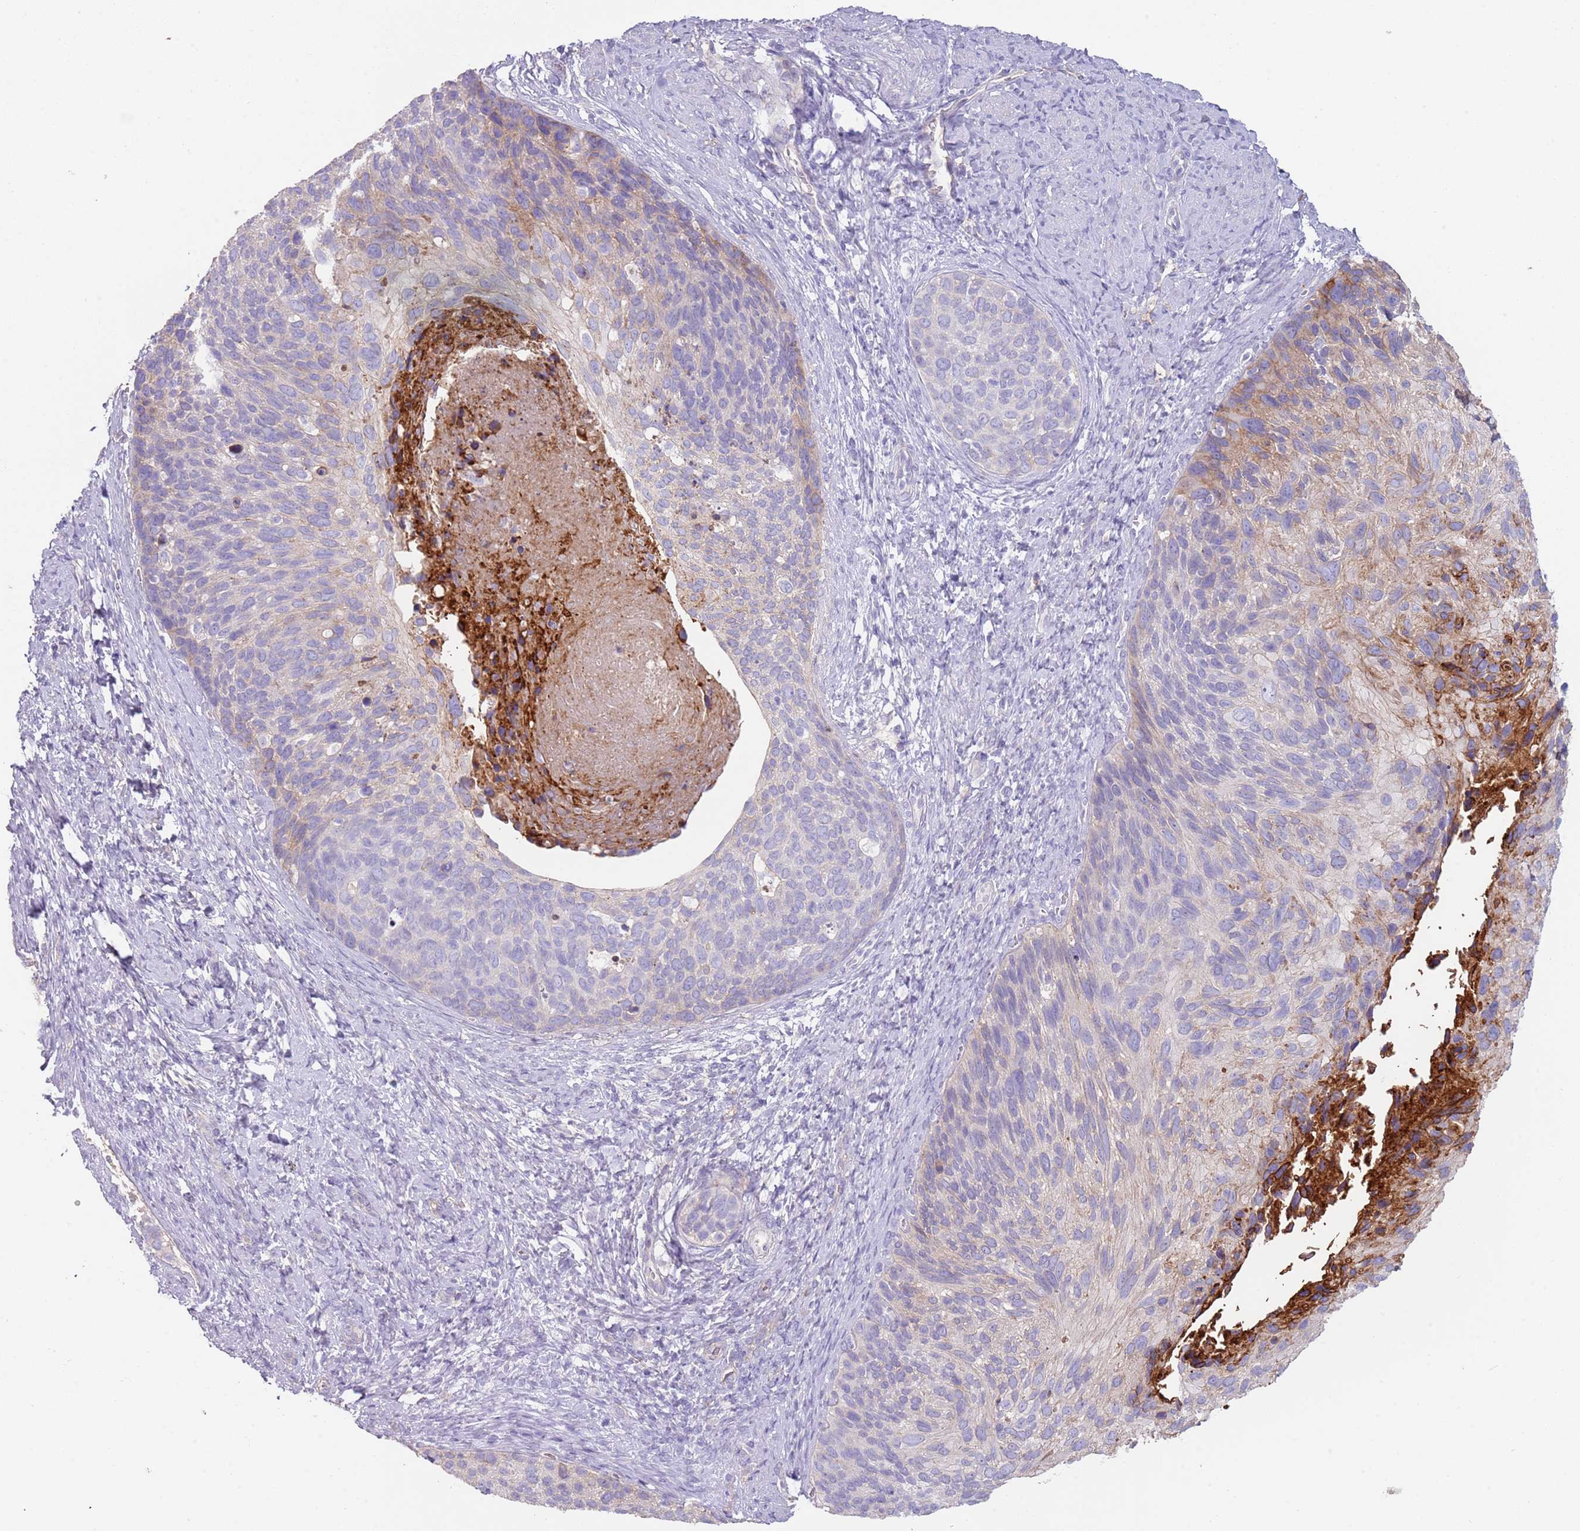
{"staining": {"intensity": "strong", "quantity": "<25%", "location": "cytoplasmic/membranous"}, "tissue": "cervical cancer", "cell_type": "Tumor cells", "image_type": "cancer", "snomed": [{"axis": "morphology", "description": "Squamous cell carcinoma, NOS"}, {"axis": "topography", "description": "Cervix"}], "caption": "Human cervical cancer (squamous cell carcinoma) stained with a brown dye exhibits strong cytoplasmic/membranous positive expression in approximately <25% of tumor cells.", "gene": "NBPF3", "patient": {"sex": "female", "age": 80}}